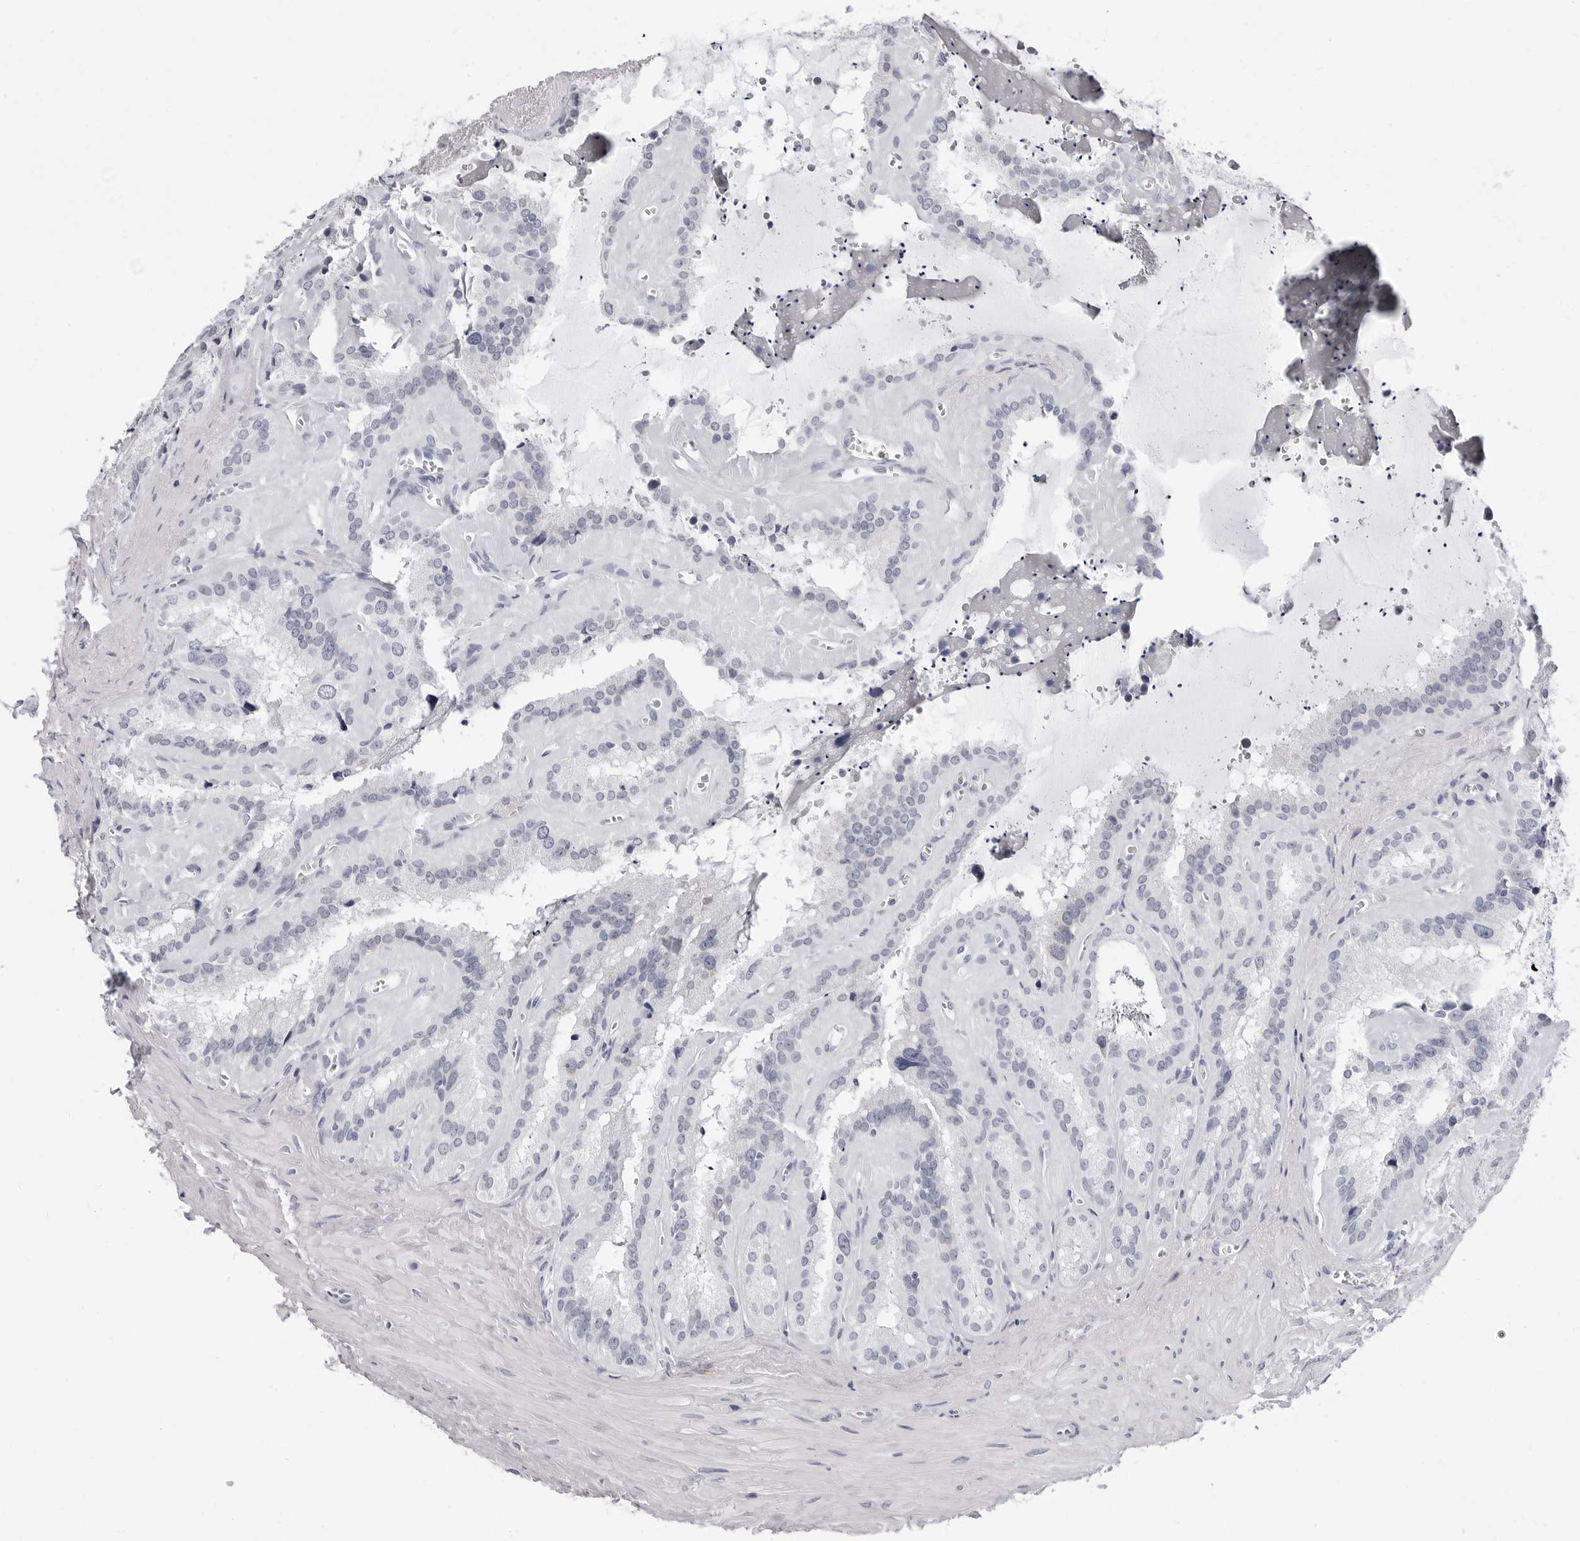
{"staining": {"intensity": "negative", "quantity": "none", "location": "none"}, "tissue": "seminal vesicle", "cell_type": "Glandular cells", "image_type": "normal", "snomed": [{"axis": "morphology", "description": "Normal tissue, NOS"}, {"axis": "topography", "description": "Prostate"}, {"axis": "topography", "description": "Seminal veicle"}], "caption": "Immunohistochemical staining of normal seminal vesicle reveals no significant positivity in glandular cells.", "gene": "ERICH3", "patient": {"sex": "male", "age": 59}}